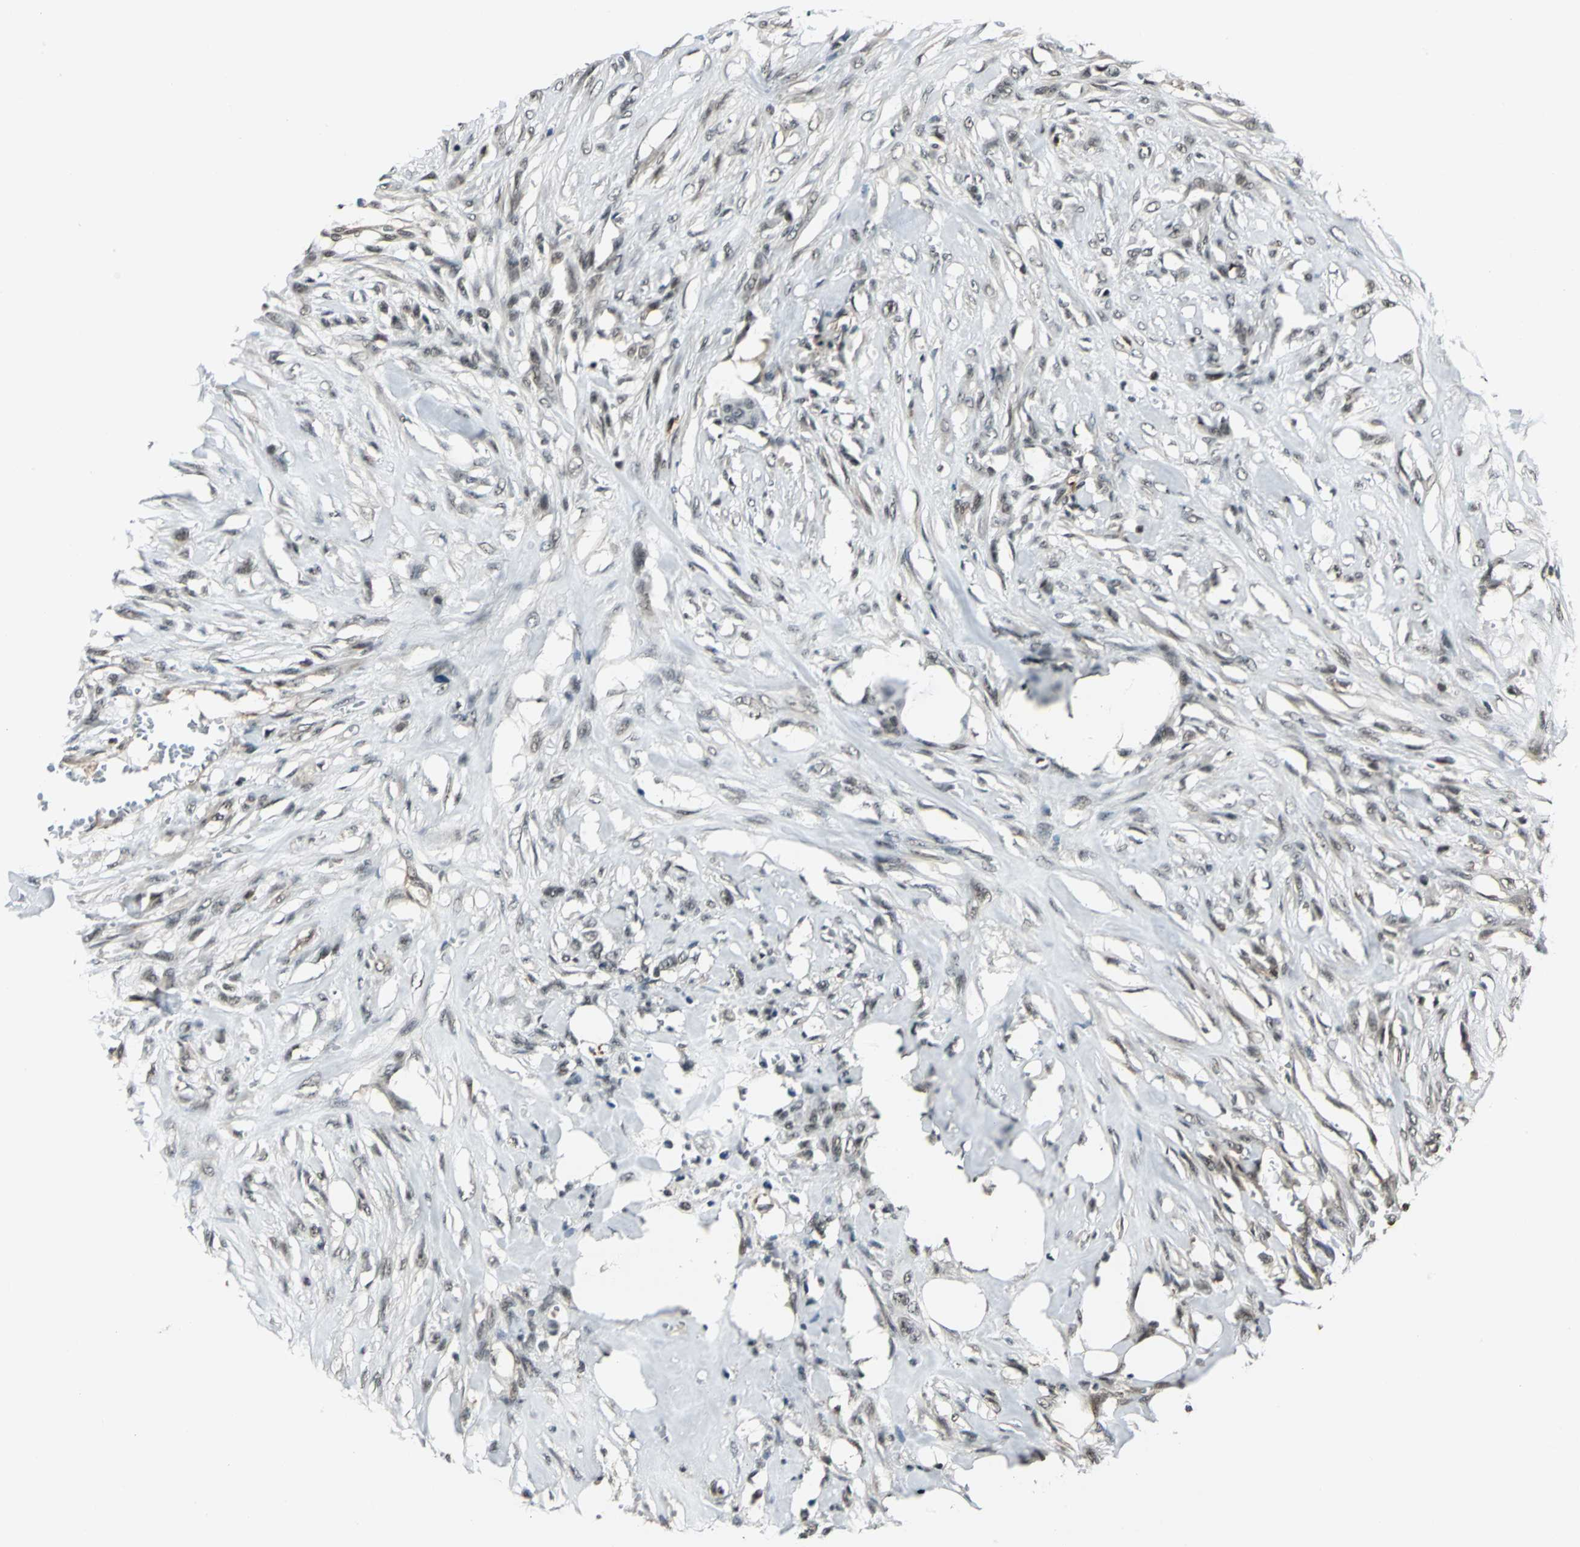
{"staining": {"intensity": "weak", "quantity": "<25%", "location": "nuclear"}, "tissue": "skin cancer", "cell_type": "Tumor cells", "image_type": "cancer", "snomed": [{"axis": "morphology", "description": "Normal tissue, NOS"}, {"axis": "morphology", "description": "Squamous cell carcinoma, NOS"}, {"axis": "topography", "description": "Skin"}], "caption": "Human squamous cell carcinoma (skin) stained for a protein using immunohistochemistry (IHC) shows no positivity in tumor cells.", "gene": "NR2C2", "patient": {"sex": "female", "age": 59}}